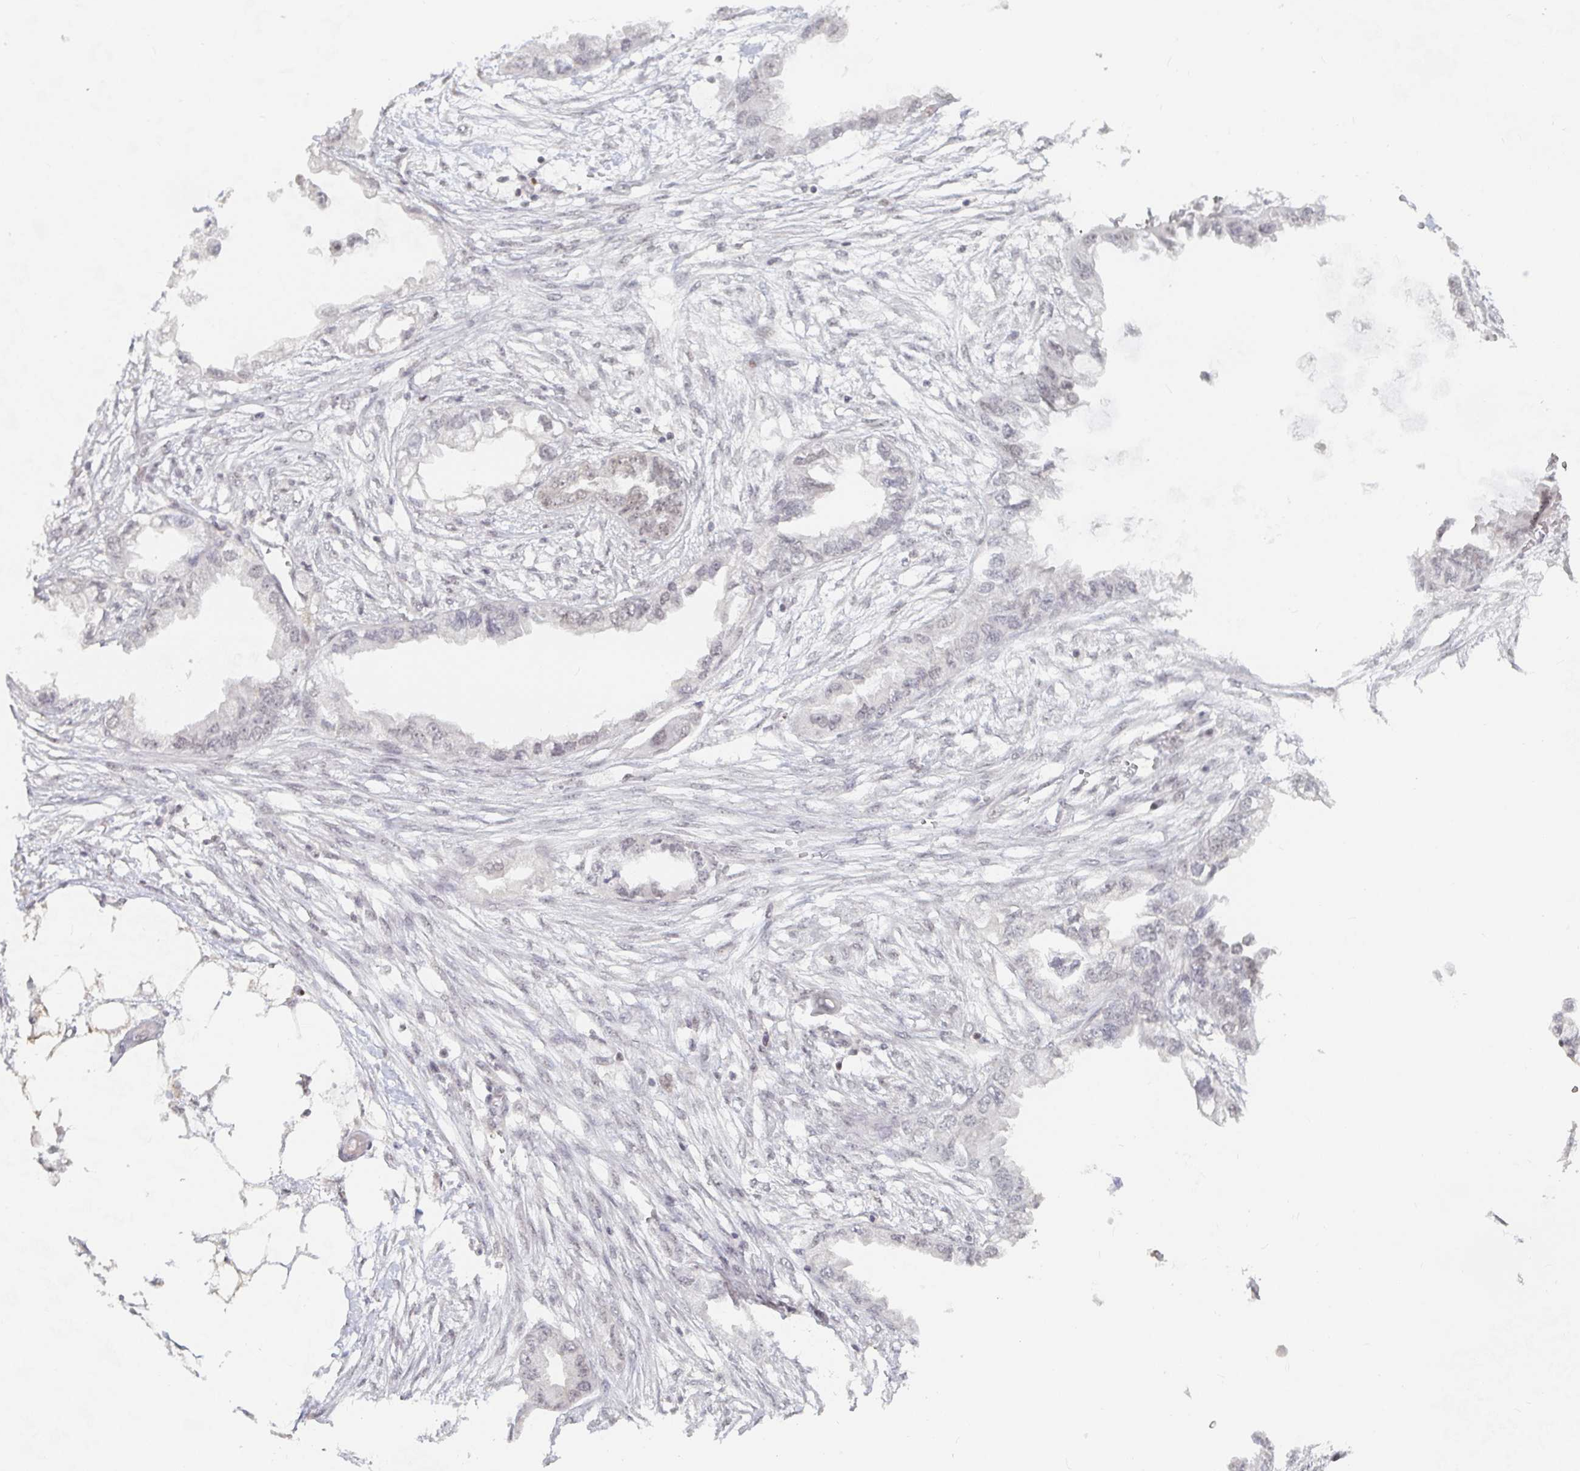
{"staining": {"intensity": "weak", "quantity": "<25%", "location": "nuclear"}, "tissue": "endometrial cancer", "cell_type": "Tumor cells", "image_type": "cancer", "snomed": [{"axis": "morphology", "description": "Adenocarcinoma, NOS"}, {"axis": "morphology", "description": "Adenocarcinoma, metastatic, NOS"}, {"axis": "topography", "description": "Adipose tissue"}, {"axis": "topography", "description": "Endometrium"}], "caption": "Tumor cells show no significant protein expression in endometrial cancer. Nuclei are stained in blue.", "gene": "NME9", "patient": {"sex": "female", "age": 67}}